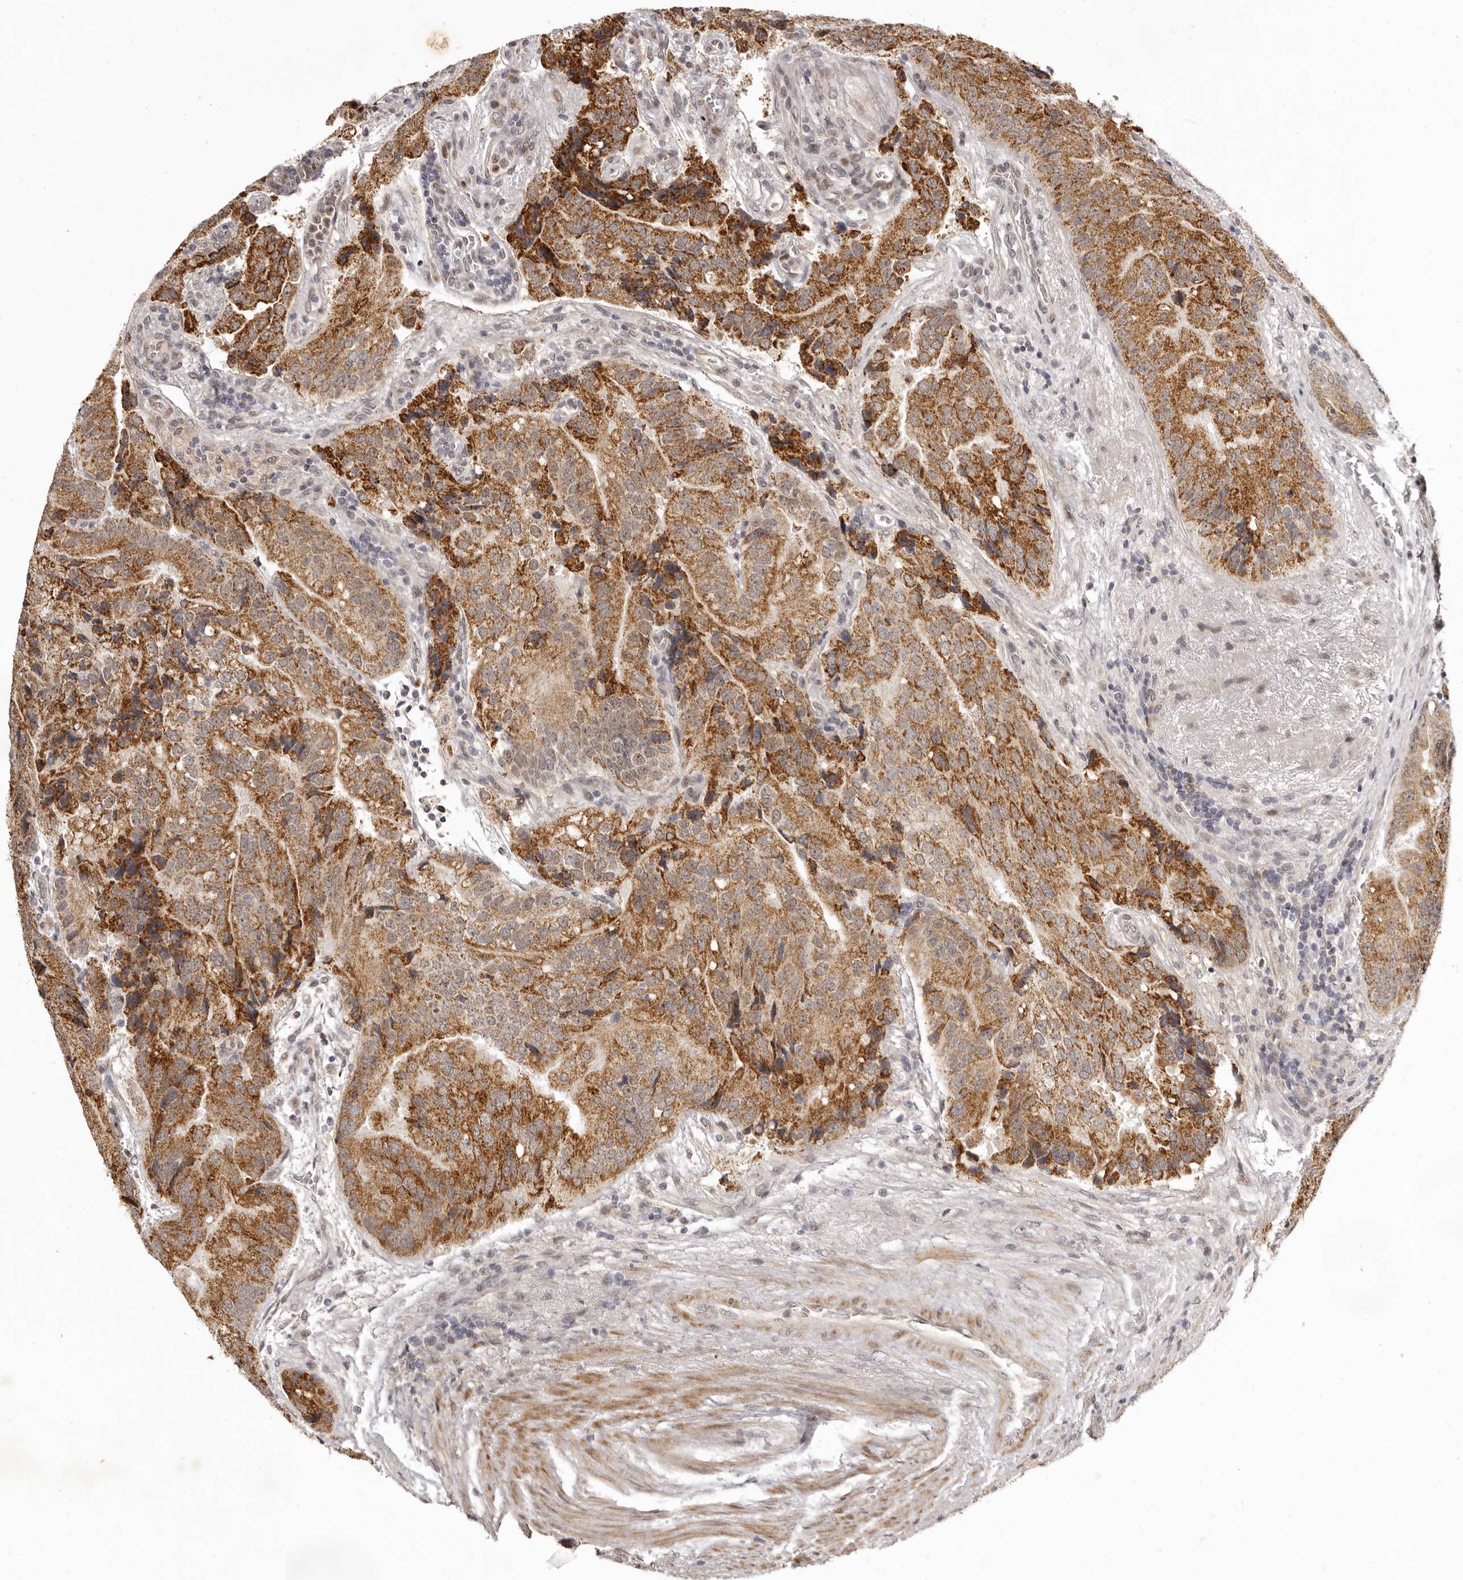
{"staining": {"intensity": "strong", "quantity": ">75%", "location": "cytoplasmic/membranous"}, "tissue": "prostate cancer", "cell_type": "Tumor cells", "image_type": "cancer", "snomed": [{"axis": "morphology", "description": "Adenocarcinoma, High grade"}, {"axis": "topography", "description": "Prostate"}], "caption": "Immunohistochemistry (IHC) image of neoplastic tissue: prostate high-grade adenocarcinoma stained using IHC demonstrates high levels of strong protein expression localized specifically in the cytoplasmic/membranous of tumor cells, appearing as a cytoplasmic/membranous brown color.", "gene": "ZNF326", "patient": {"sex": "male", "age": 70}}